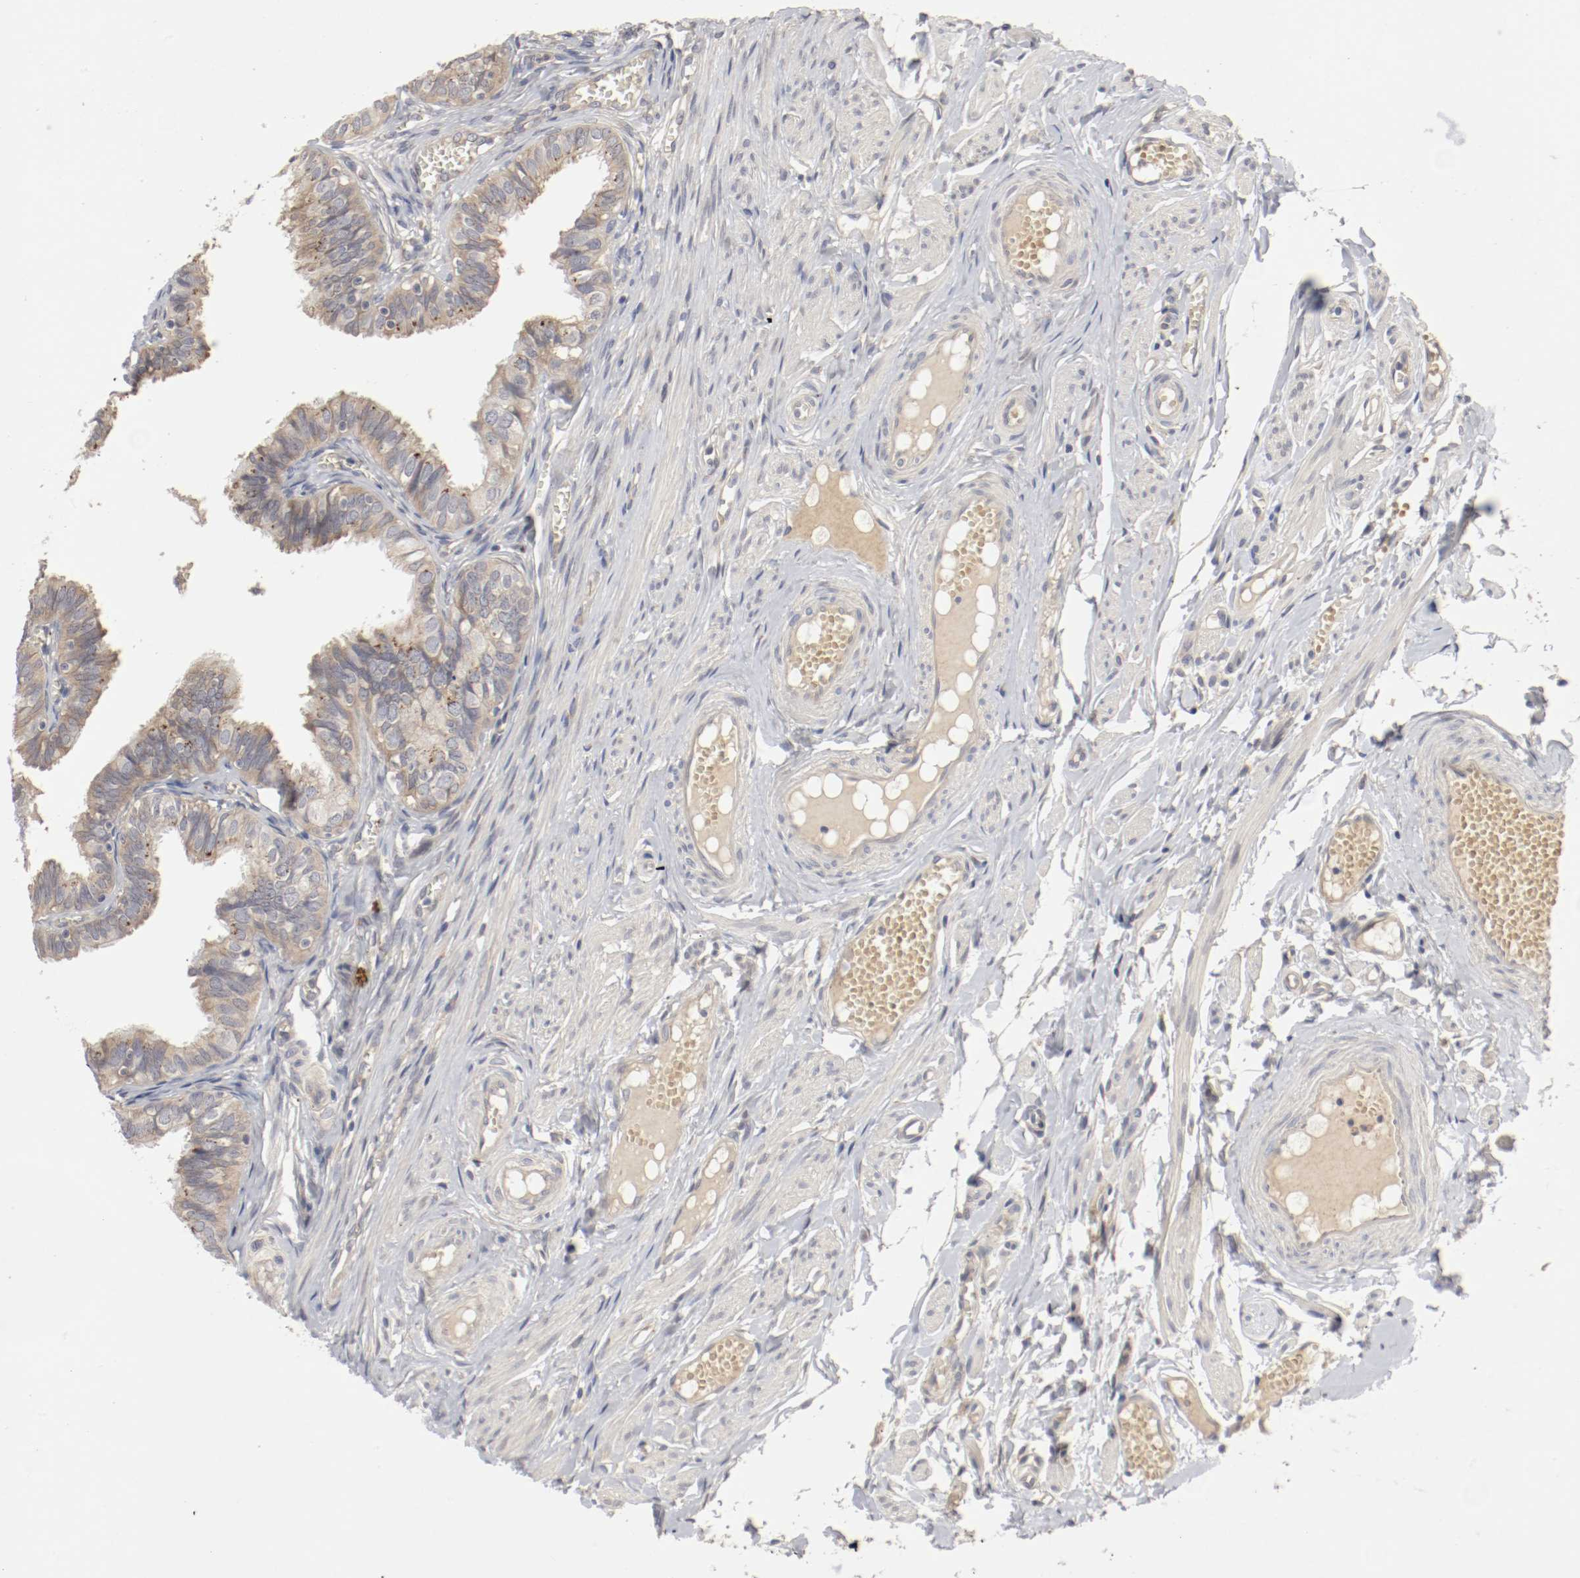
{"staining": {"intensity": "weak", "quantity": ">75%", "location": "cytoplasmic/membranous"}, "tissue": "fallopian tube", "cell_type": "Glandular cells", "image_type": "normal", "snomed": [{"axis": "morphology", "description": "Normal tissue, NOS"}, {"axis": "topography", "description": "Fallopian tube"}], "caption": "Immunohistochemistry (IHC) of benign human fallopian tube demonstrates low levels of weak cytoplasmic/membranous positivity in approximately >75% of glandular cells.", "gene": "REN", "patient": {"sex": "female", "age": 46}}